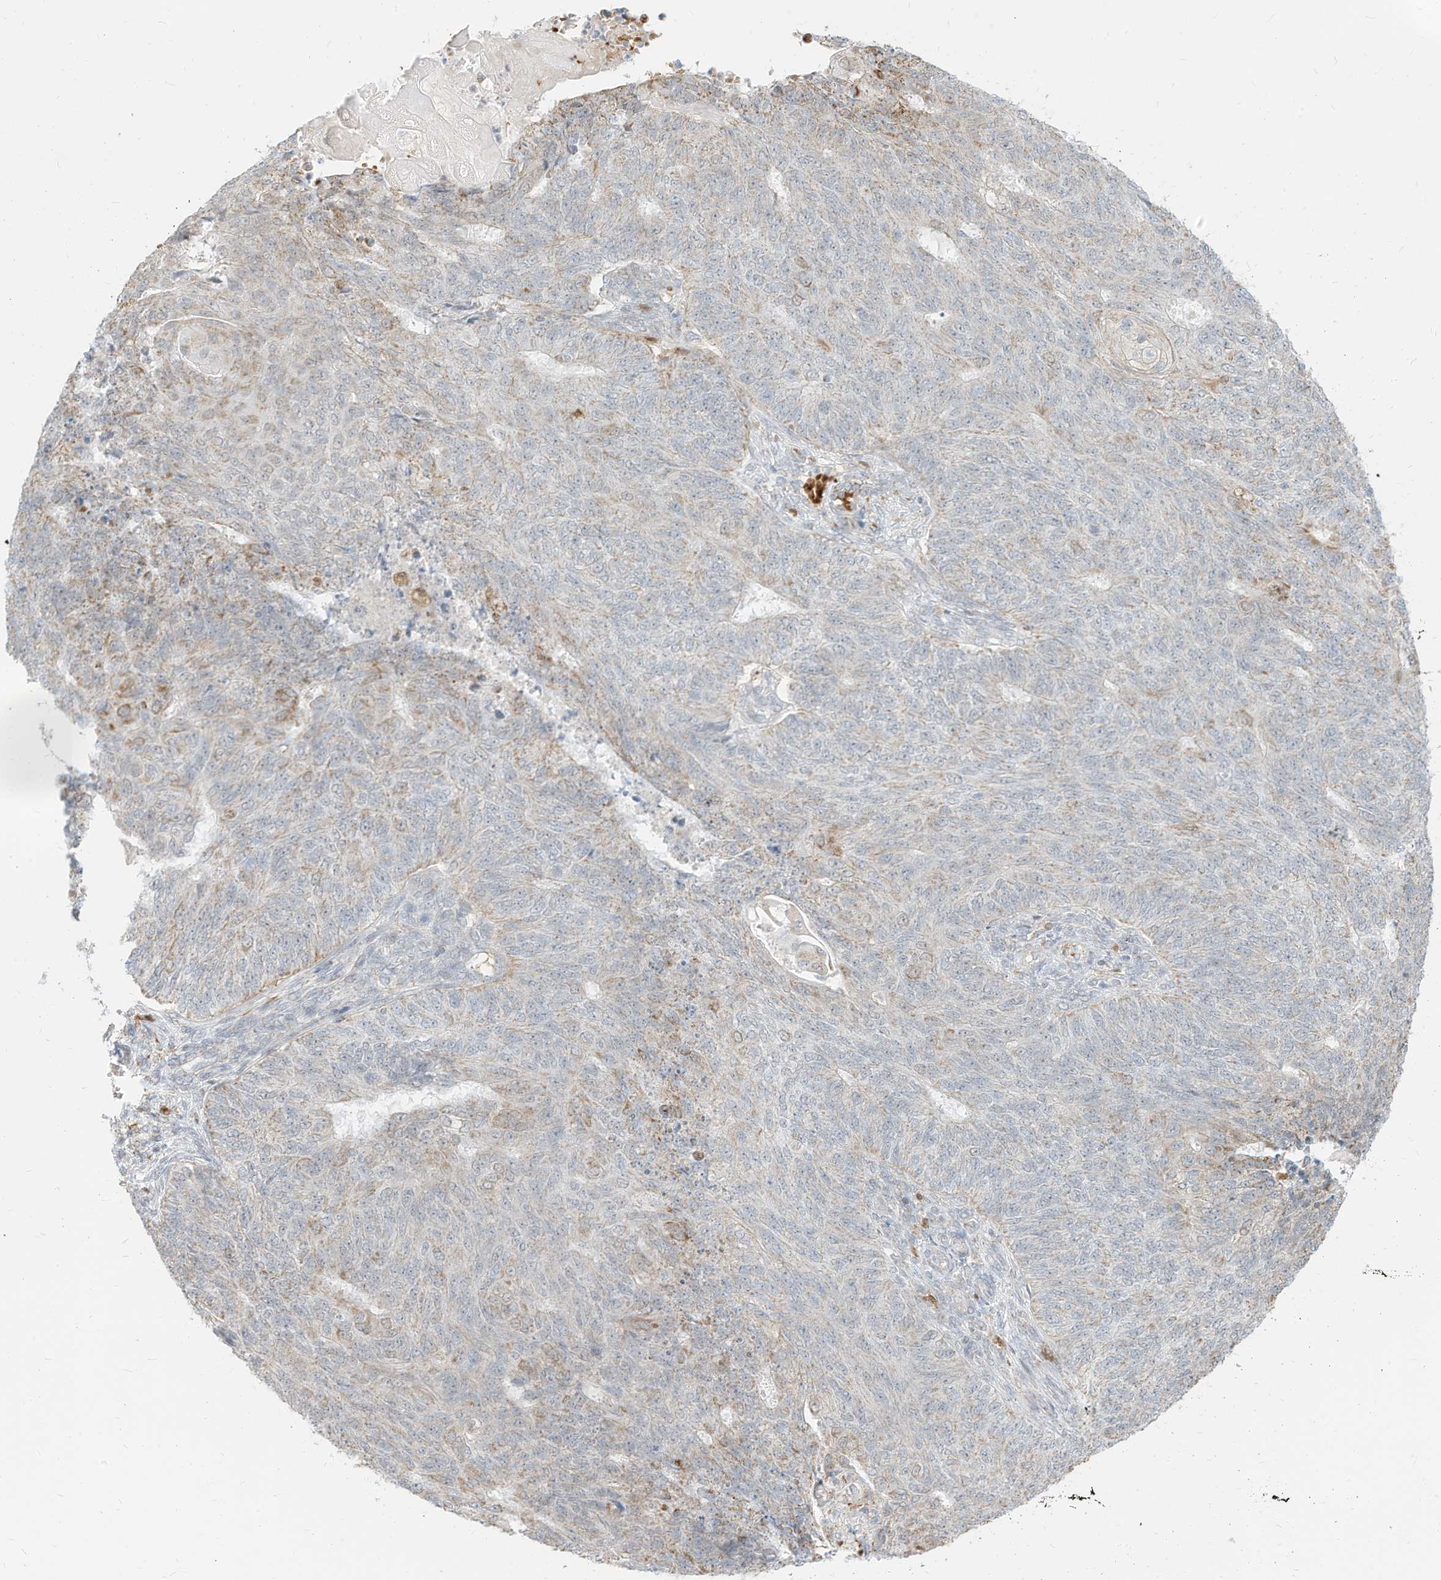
{"staining": {"intensity": "weak", "quantity": "25%-75%", "location": "cytoplasmic/membranous"}, "tissue": "endometrial cancer", "cell_type": "Tumor cells", "image_type": "cancer", "snomed": [{"axis": "morphology", "description": "Adenocarcinoma, NOS"}, {"axis": "topography", "description": "Endometrium"}], "caption": "Immunohistochemical staining of human endometrial cancer (adenocarcinoma) shows weak cytoplasmic/membranous protein positivity in approximately 25%-75% of tumor cells.", "gene": "MTUS2", "patient": {"sex": "female", "age": 32}}